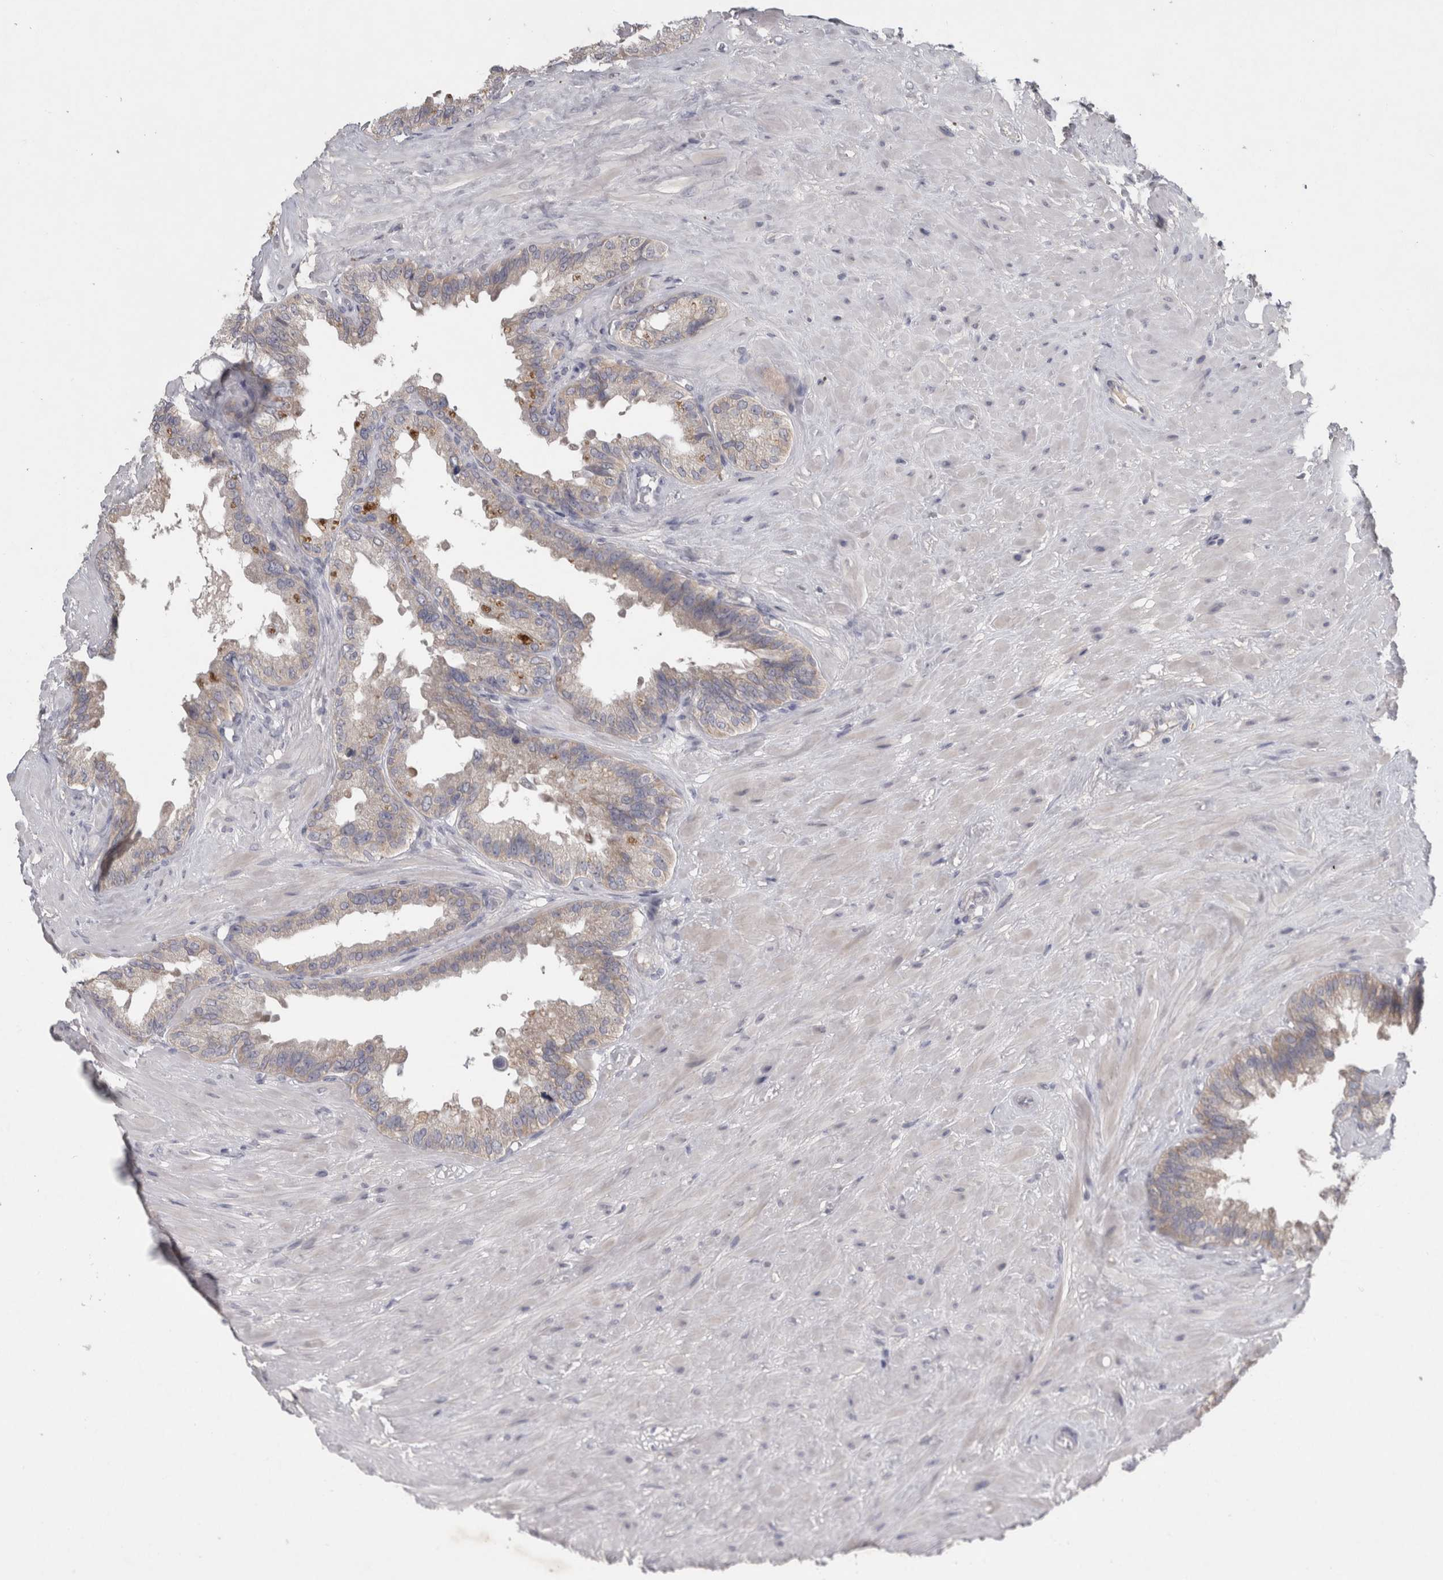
{"staining": {"intensity": "negative", "quantity": "none", "location": "none"}, "tissue": "seminal vesicle", "cell_type": "Glandular cells", "image_type": "normal", "snomed": [{"axis": "morphology", "description": "Normal tissue, NOS"}, {"axis": "topography", "description": "Seminal veicle"}], "caption": "Seminal vesicle stained for a protein using immunohistochemistry (IHC) demonstrates no staining glandular cells.", "gene": "SLC22A11", "patient": {"sex": "male", "age": 80}}